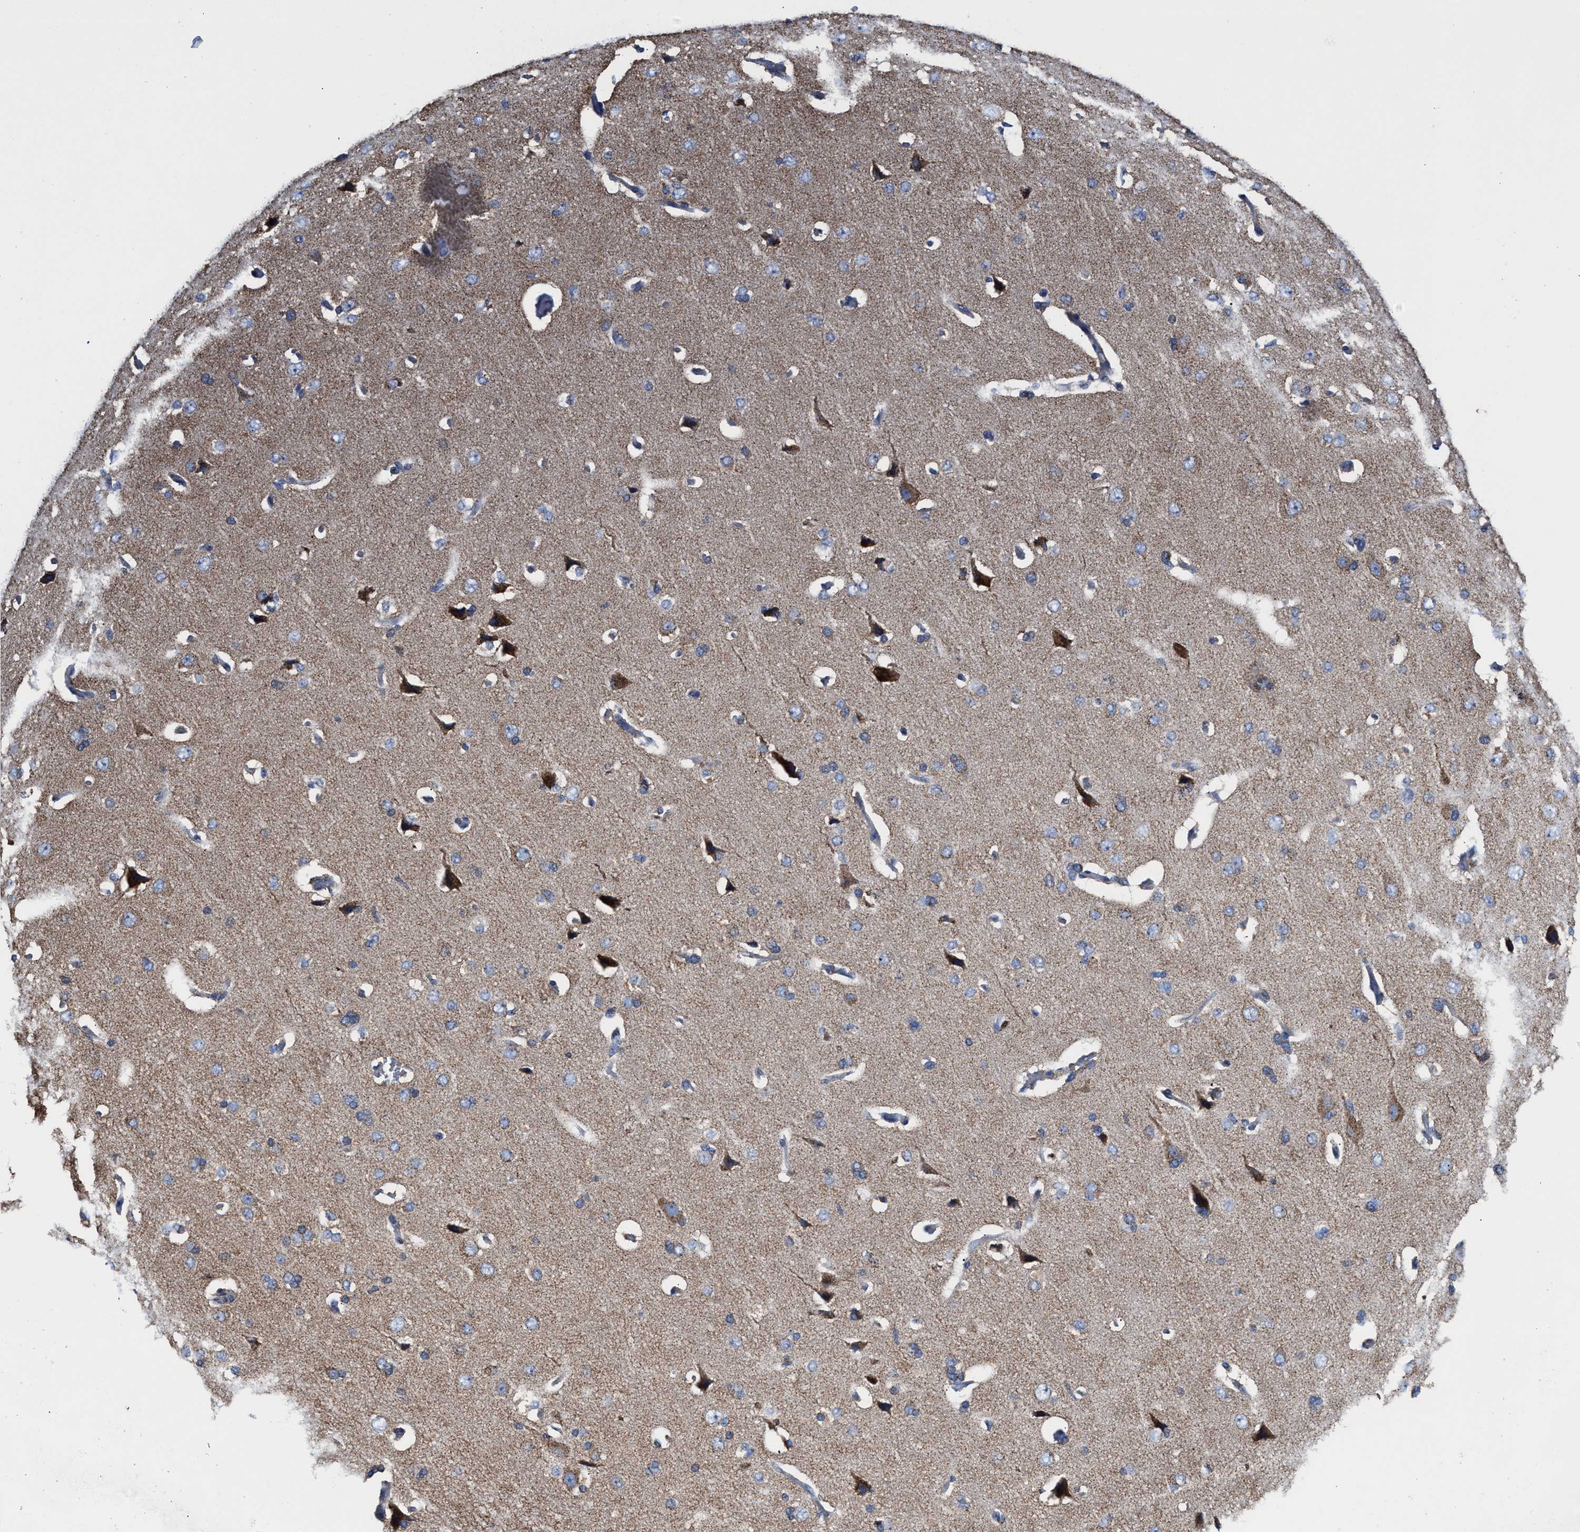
{"staining": {"intensity": "moderate", "quantity": "<25%", "location": "cytoplasmic/membranous"}, "tissue": "cerebral cortex", "cell_type": "Endothelial cells", "image_type": "normal", "snomed": [{"axis": "morphology", "description": "Normal tissue, NOS"}, {"axis": "topography", "description": "Cerebral cortex"}], "caption": "Cerebral cortex was stained to show a protein in brown. There is low levels of moderate cytoplasmic/membranous positivity in approximately <25% of endothelial cells. The protein of interest is shown in brown color, while the nuclei are stained blue.", "gene": "MECR", "patient": {"sex": "male", "age": 62}}